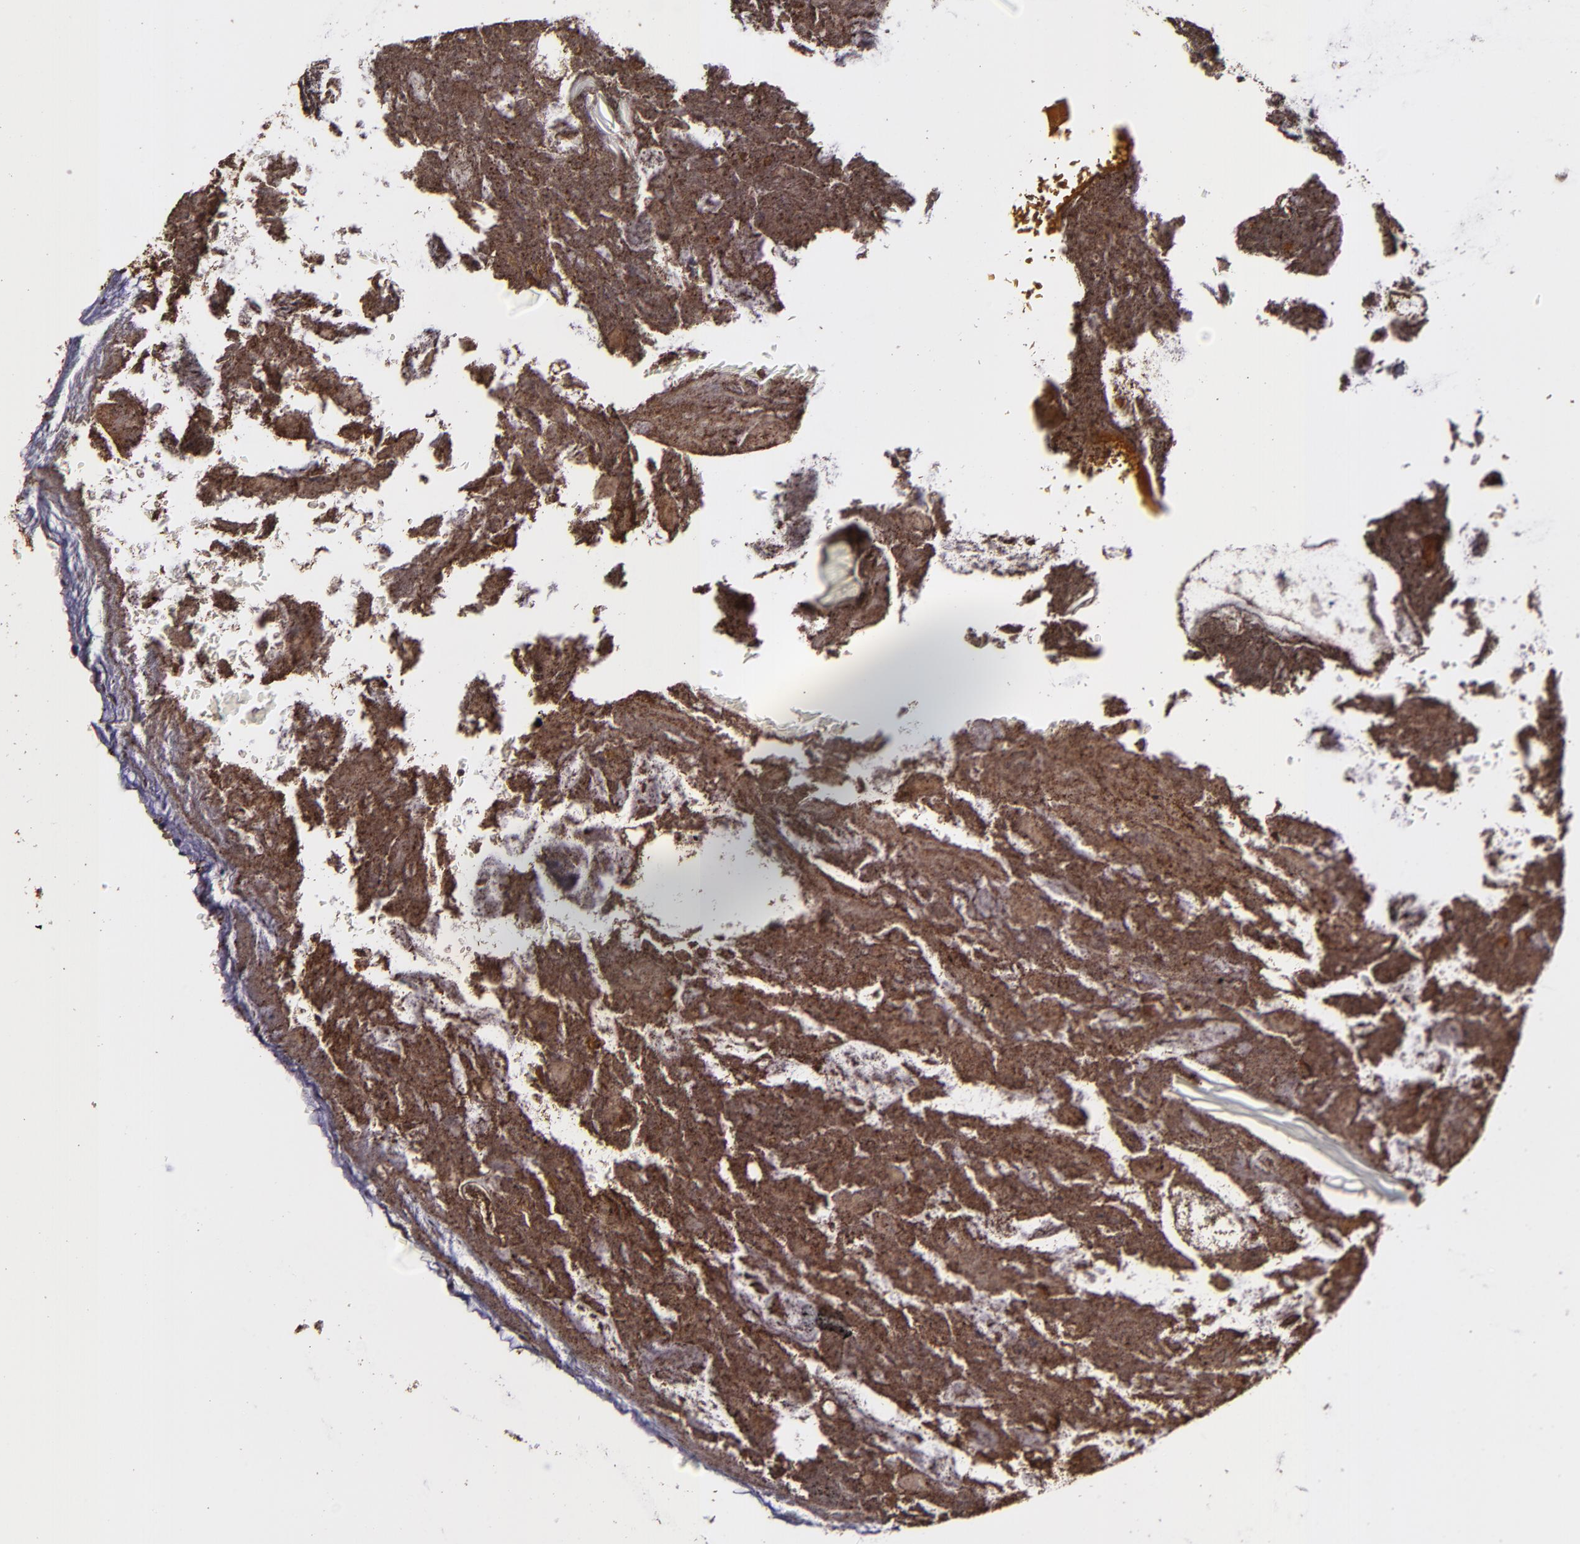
{"staining": {"intensity": "strong", "quantity": ">75%", "location": "cytoplasmic/membranous,nuclear"}, "tissue": "appendix", "cell_type": "Glandular cells", "image_type": "normal", "snomed": [{"axis": "morphology", "description": "Normal tissue, NOS"}, {"axis": "topography", "description": "Appendix"}], "caption": "Protein analysis of normal appendix exhibits strong cytoplasmic/membranous,nuclear expression in approximately >75% of glandular cells. Immunohistochemistry stains the protein in brown and the nuclei are stained blue.", "gene": "EIF4ENIF1", "patient": {"sex": "female", "age": 10}}